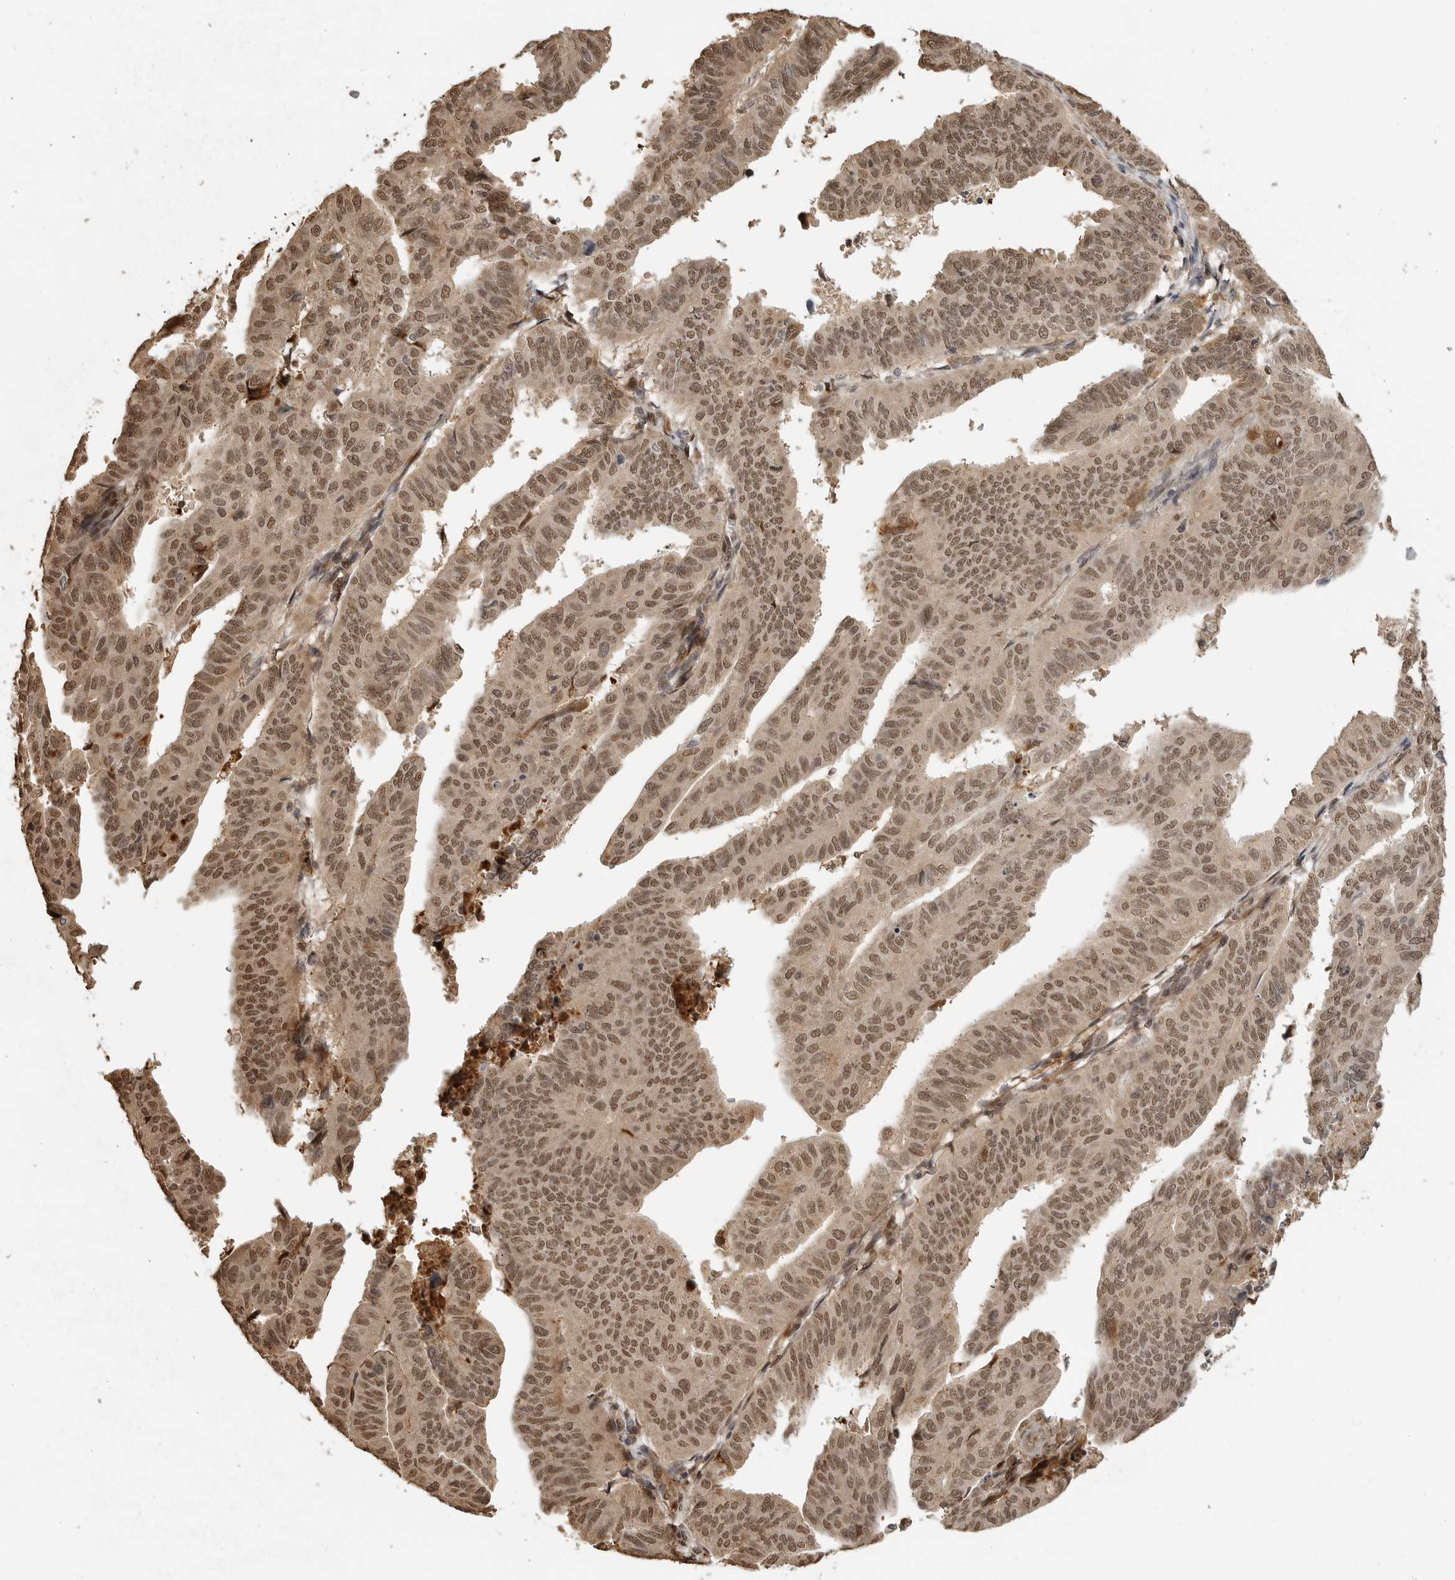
{"staining": {"intensity": "moderate", "quantity": ">75%", "location": "nuclear"}, "tissue": "endometrial cancer", "cell_type": "Tumor cells", "image_type": "cancer", "snomed": [{"axis": "morphology", "description": "Adenocarcinoma, NOS"}, {"axis": "topography", "description": "Uterus"}], "caption": "Immunohistochemical staining of endometrial cancer (adenocarcinoma) shows moderate nuclear protein staining in approximately >75% of tumor cells.", "gene": "CLOCK", "patient": {"sex": "female", "age": 77}}